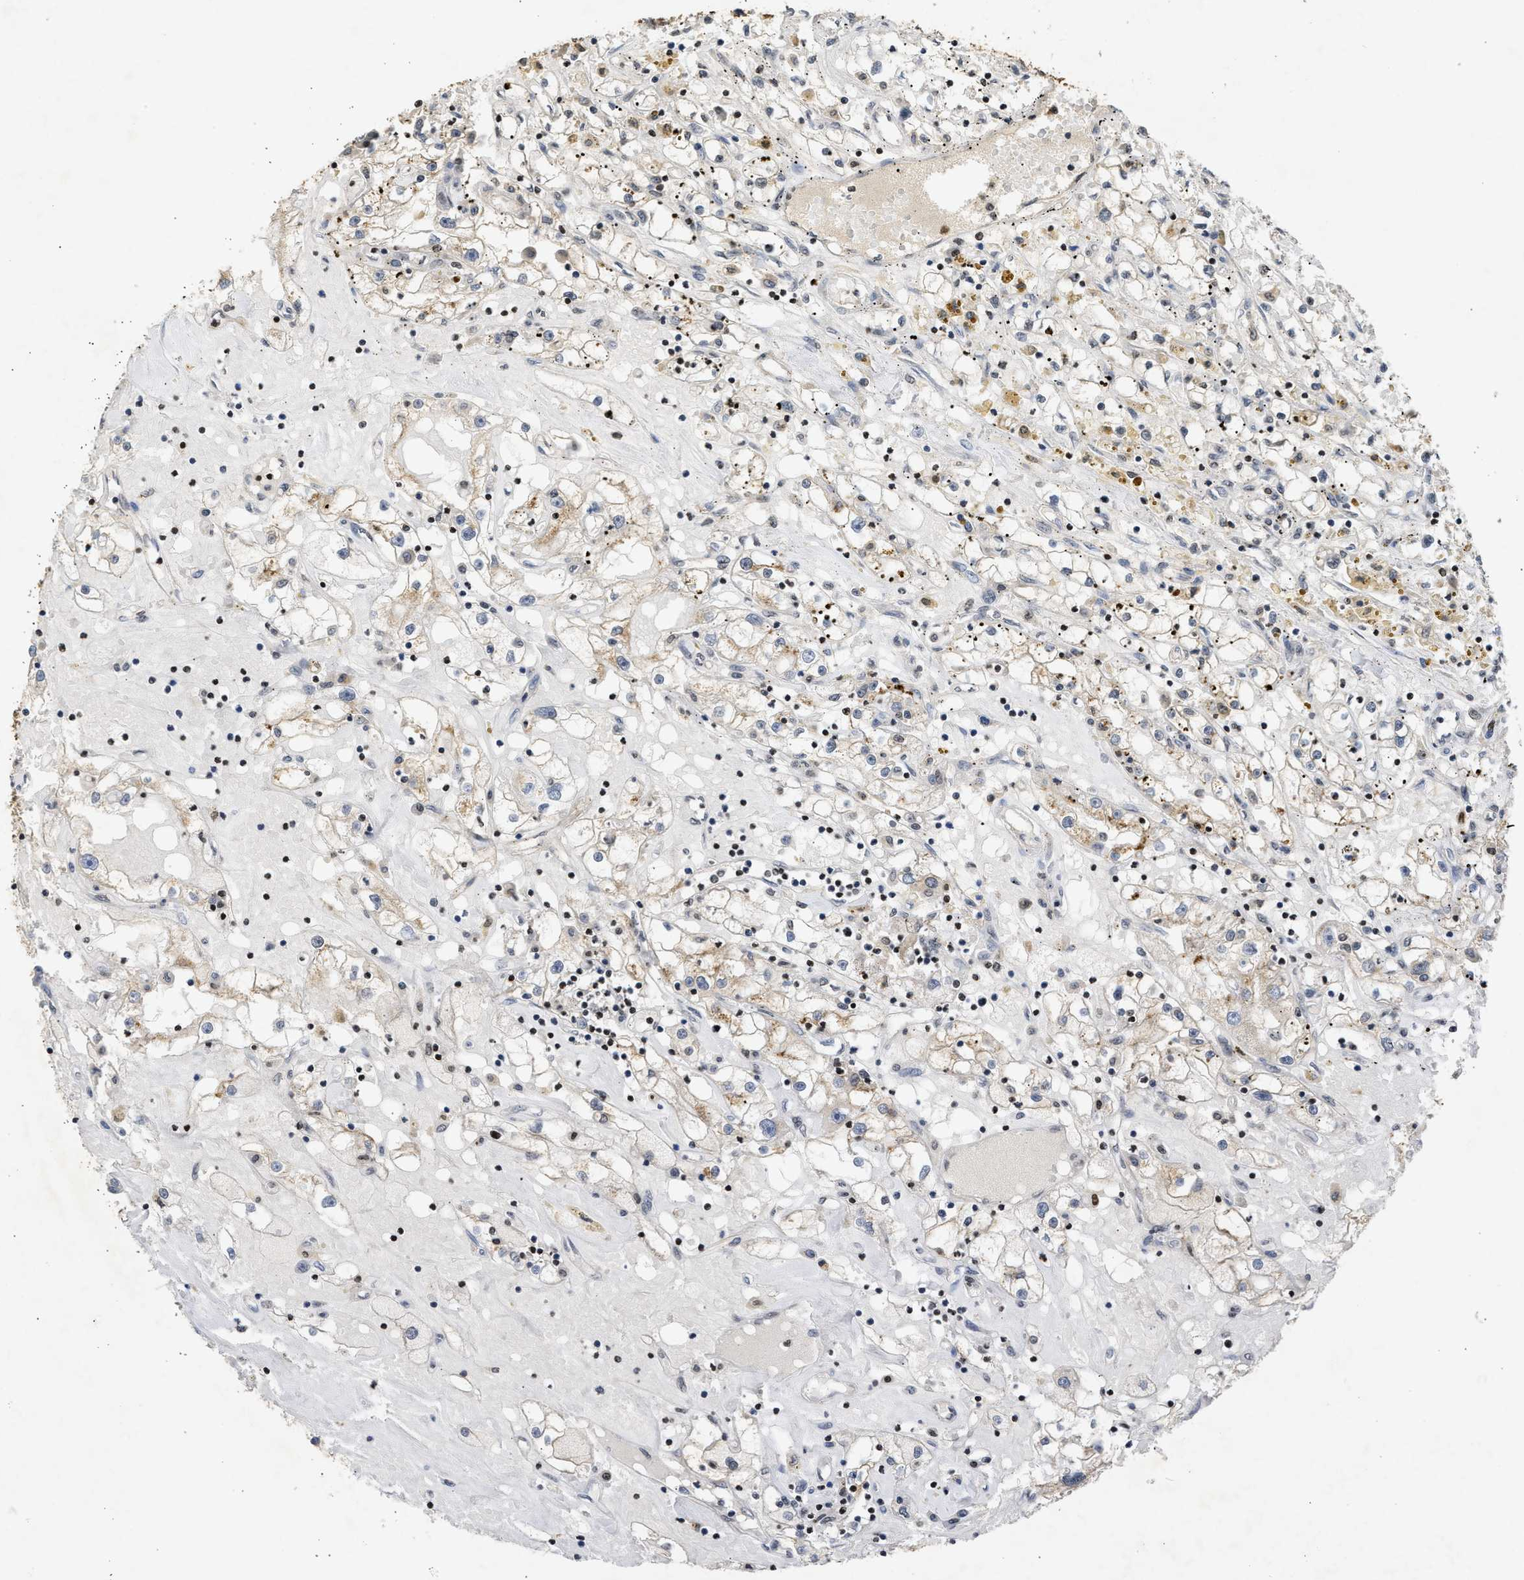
{"staining": {"intensity": "weak", "quantity": "<25%", "location": "cytoplasmic/membranous"}, "tissue": "renal cancer", "cell_type": "Tumor cells", "image_type": "cancer", "snomed": [{"axis": "morphology", "description": "Adenocarcinoma, NOS"}, {"axis": "topography", "description": "Kidney"}], "caption": "Protein analysis of renal cancer (adenocarcinoma) reveals no significant expression in tumor cells.", "gene": "ENSG00000142539", "patient": {"sex": "male", "age": 56}}